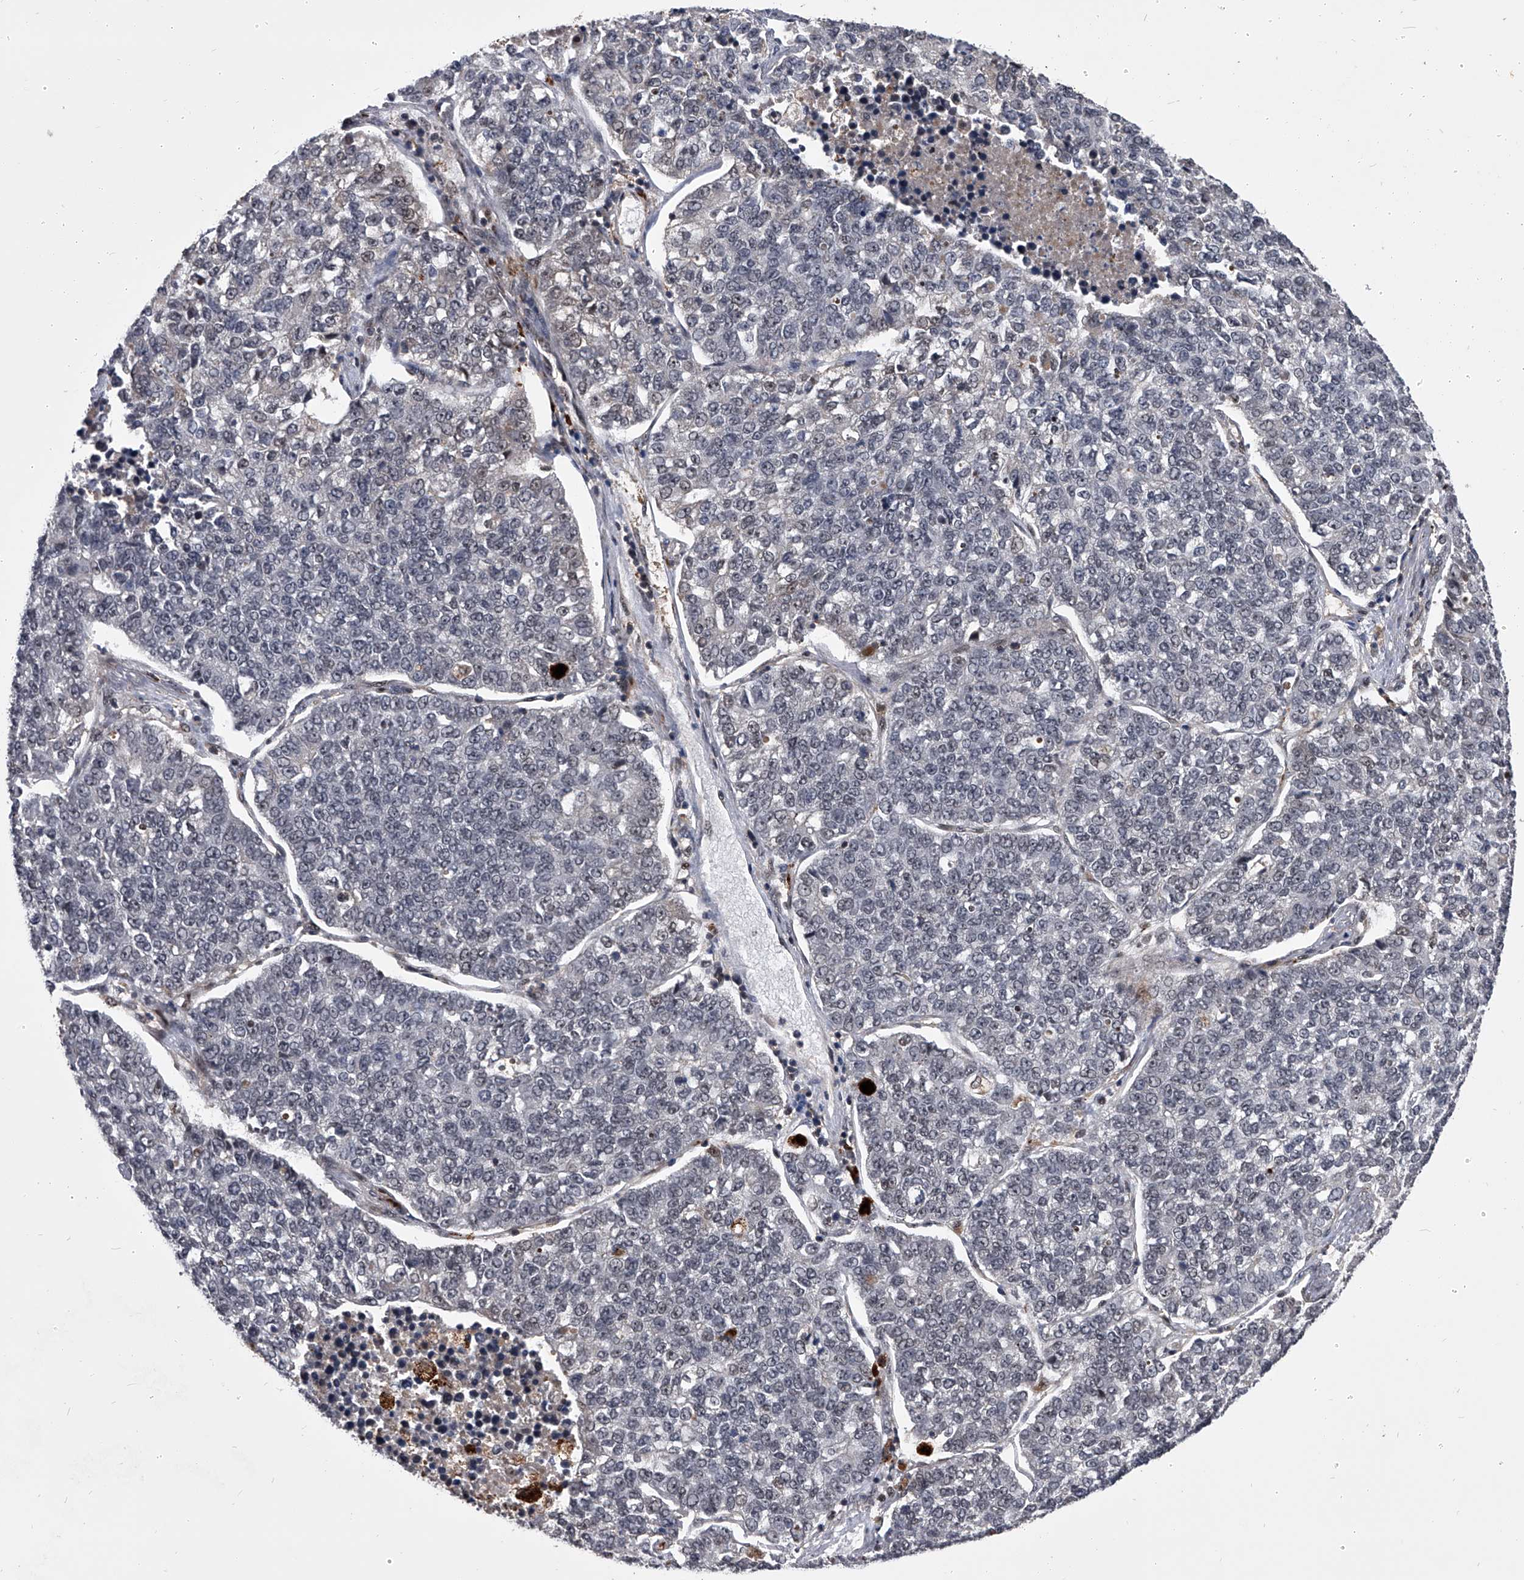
{"staining": {"intensity": "negative", "quantity": "none", "location": "none"}, "tissue": "lung cancer", "cell_type": "Tumor cells", "image_type": "cancer", "snomed": [{"axis": "morphology", "description": "Adenocarcinoma, NOS"}, {"axis": "topography", "description": "Lung"}], "caption": "A high-resolution micrograph shows immunohistochemistry (IHC) staining of adenocarcinoma (lung), which shows no significant expression in tumor cells. The staining was performed using DAB to visualize the protein expression in brown, while the nuclei were stained in blue with hematoxylin (Magnification: 20x).", "gene": "CMTR1", "patient": {"sex": "male", "age": 49}}